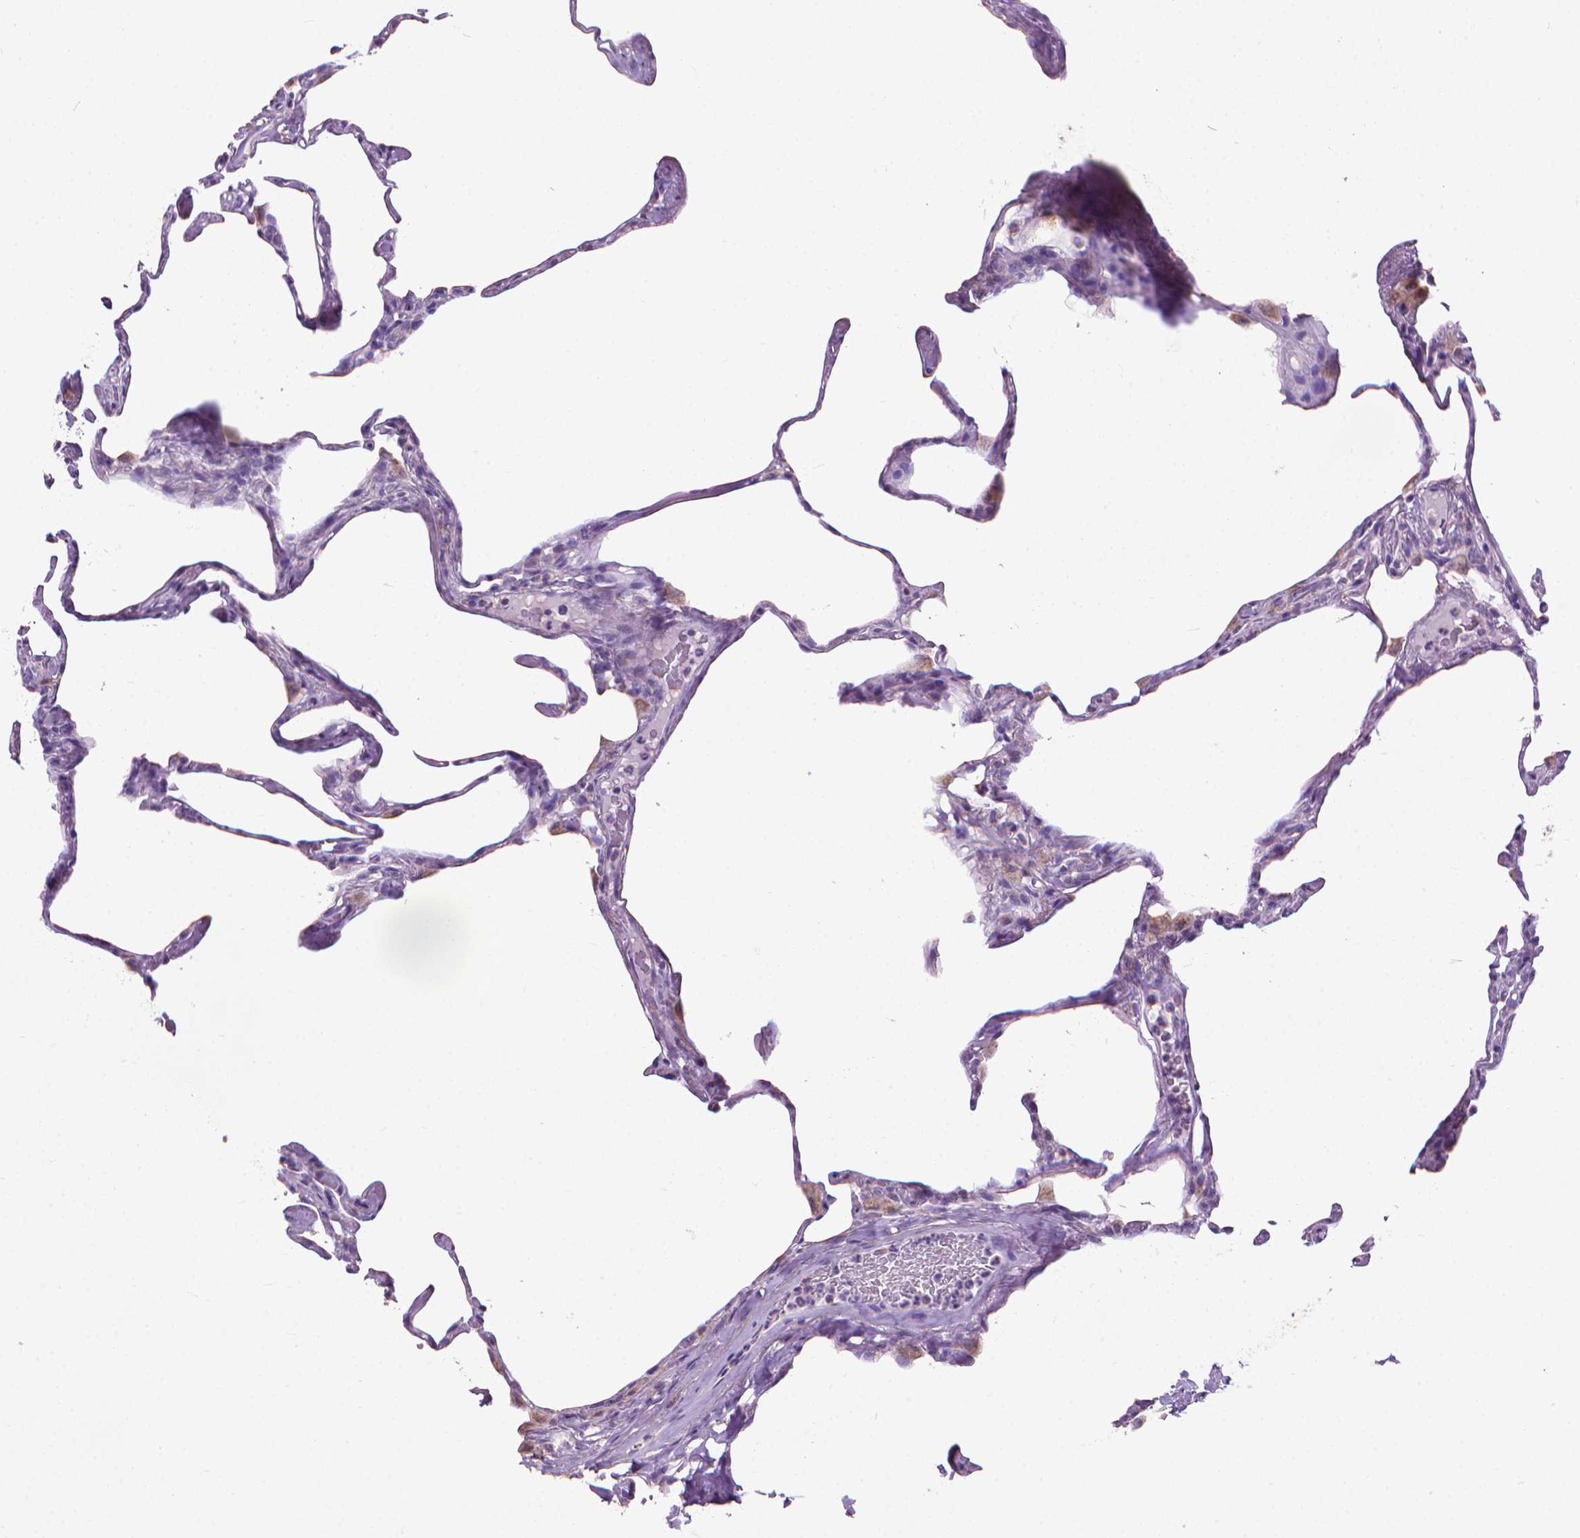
{"staining": {"intensity": "negative", "quantity": "none", "location": "none"}, "tissue": "lung", "cell_type": "Alveolar cells", "image_type": "normal", "snomed": [{"axis": "morphology", "description": "Normal tissue, NOS"}, {"axis": "topography", "description": "Lung"}], "caption": "DAB (3,3'-diaminobenzidine) immunohistochemical staining of benign lung exhibits no significant expression in alveolar cells.", "gene": "VDAC1", "patient": {"sex": "male", "age": 65}}